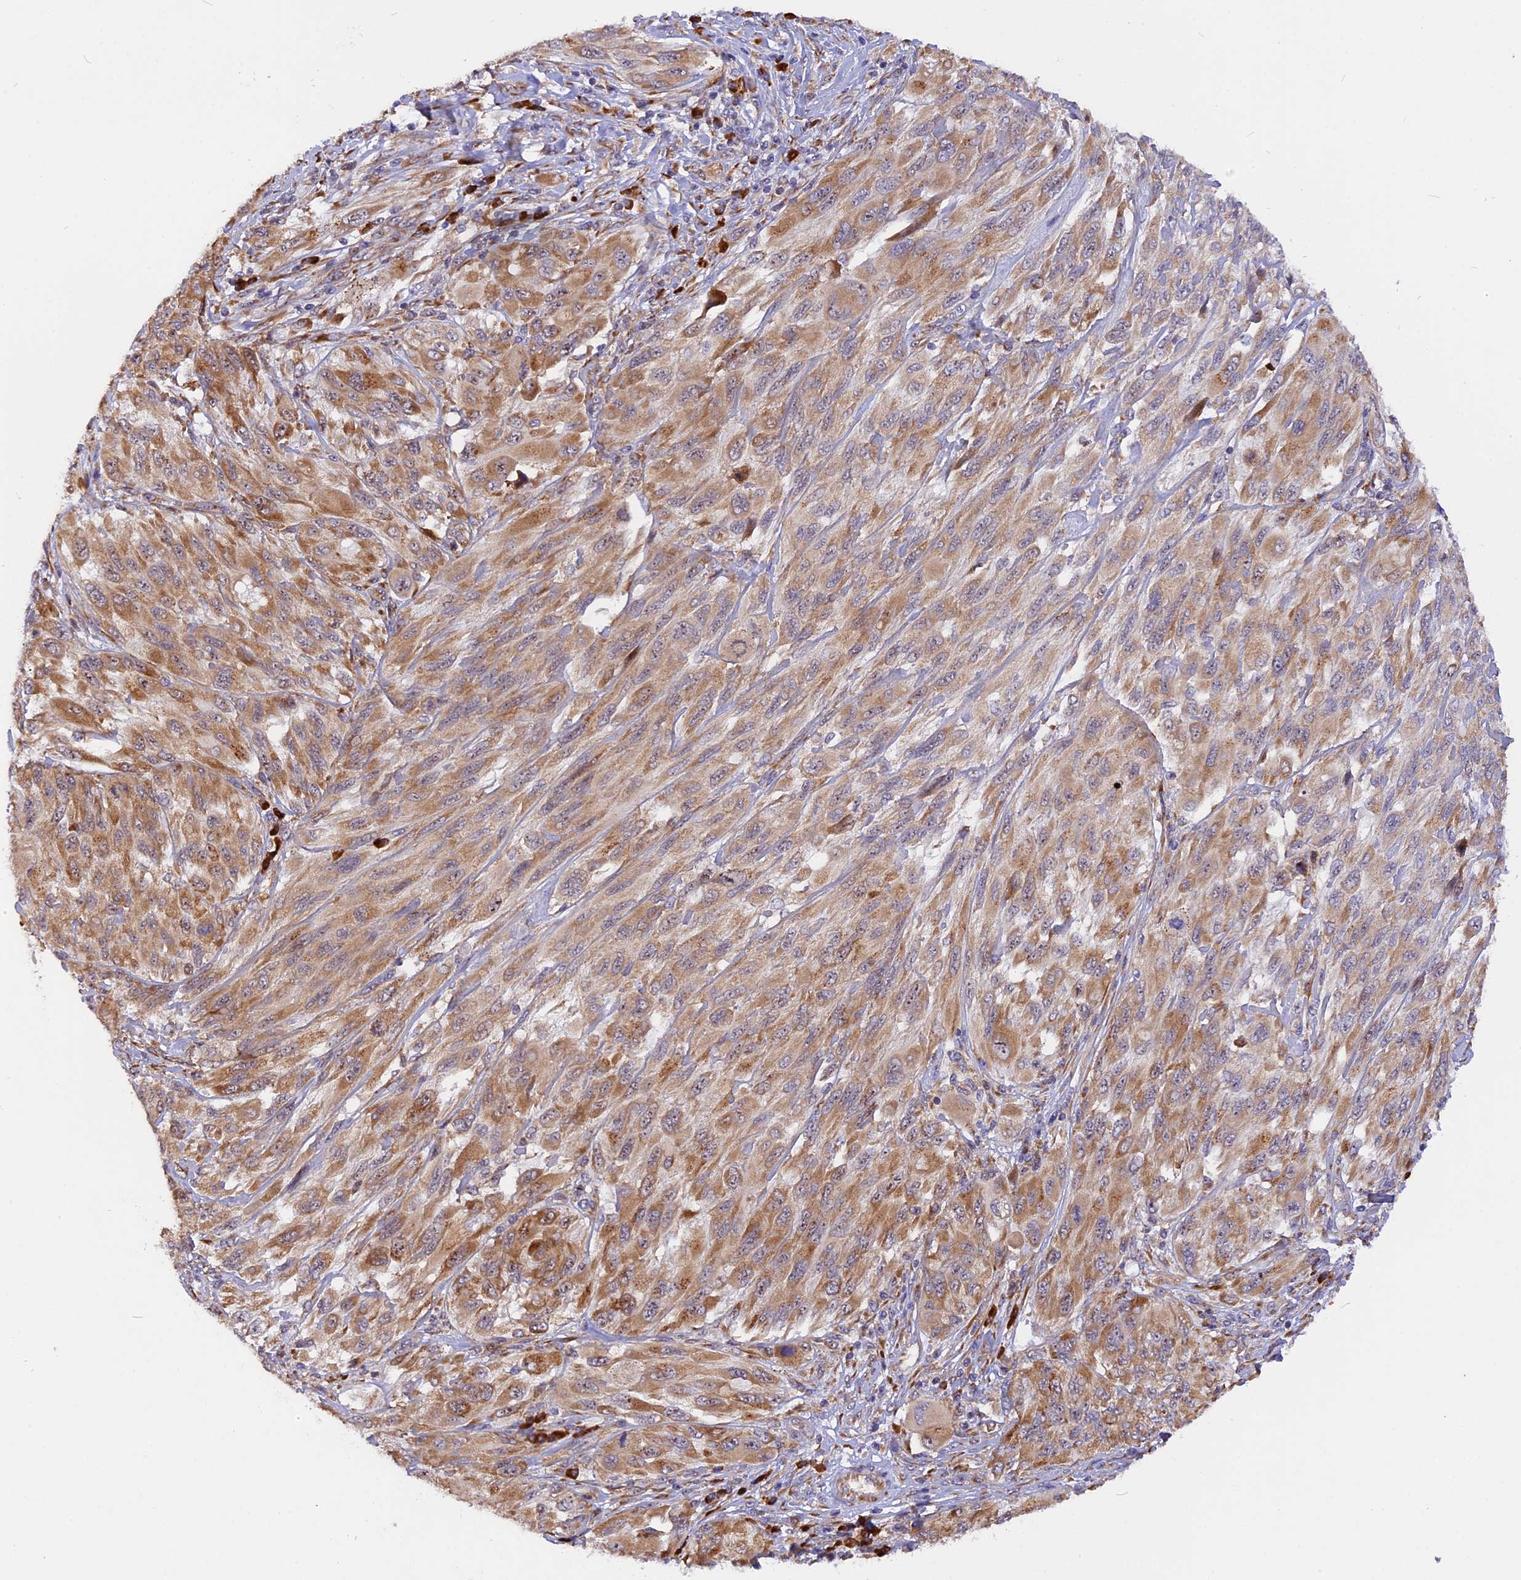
{"staining": {"intensity": "moderate", "quantity": ">75%", "location": "cytoplasmic/membranous"}, "tissue": "melanoma", "cell_type": "Tumor cells", "image_type": "cancer", "snomed": [{"axis": "morphology", "description": "Malignant melanoma, NOS"}, {"axis": "topography", "description": "Skin"}], "caption": "IHC micrograph of human malignant melanoma stained for a protein (brown), which reveals medium levels of moderate cytoplasmic/membranous expression in approximately >75% of tumor cells.", "gene": "GNPTAB", "patient": {"sex": "female", "age": 91}}